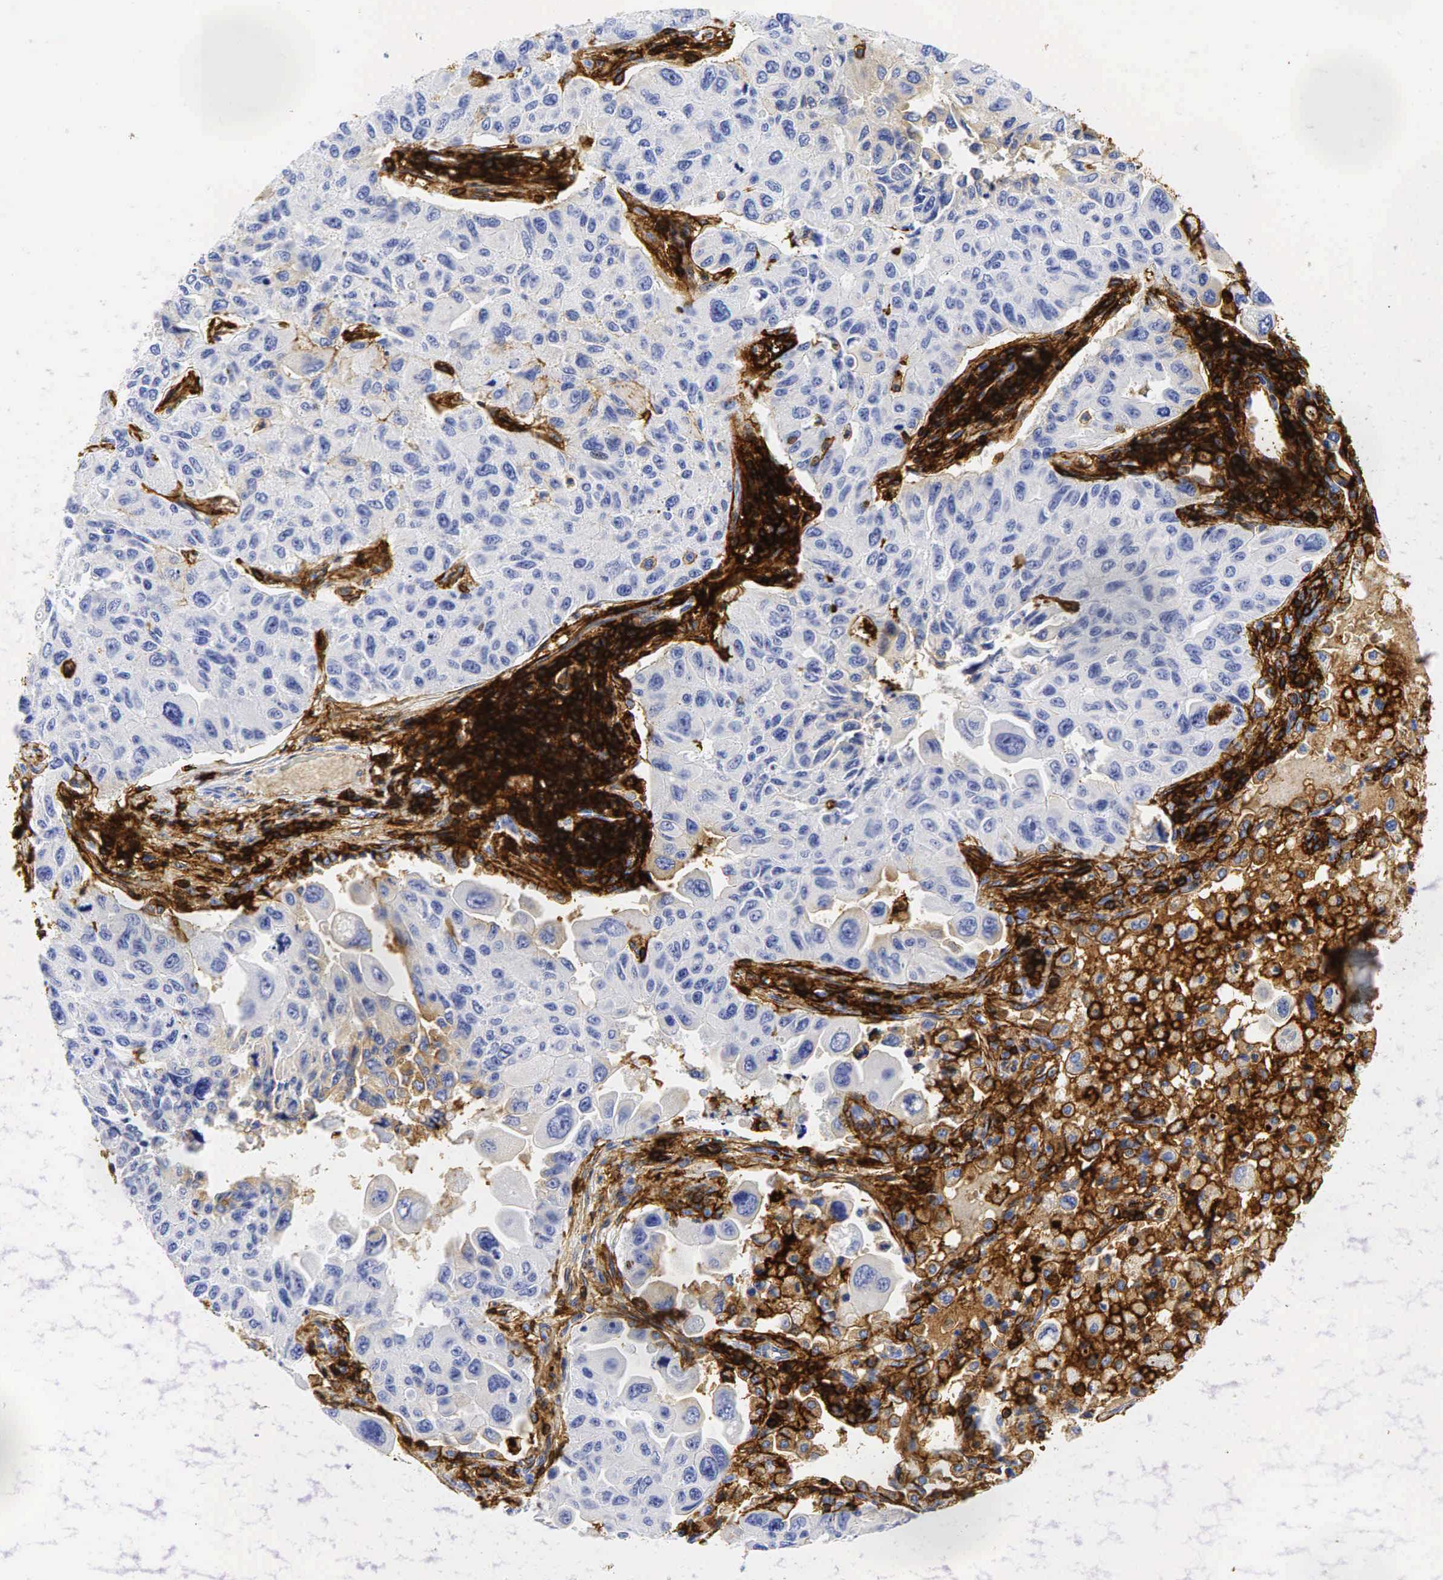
{"staining": {"intensity": "negative", "quantity": "none", "location": "none"}, "tissue": "lung cancer", "cell_type": "Tumor cells", "image_type": "cancer", "snomed": [{"axis": "morphology", "description": "Adenocarcinoma, NOS"}, {"axis": "topography", "description": "Lung"}], "caption": "Tumor cells are negative for brown protein staining in lung adenocarcinoma. Nuclei are stained in blue.", "gene": "CD44", "patient": {"sex": "male", "age": 64}}